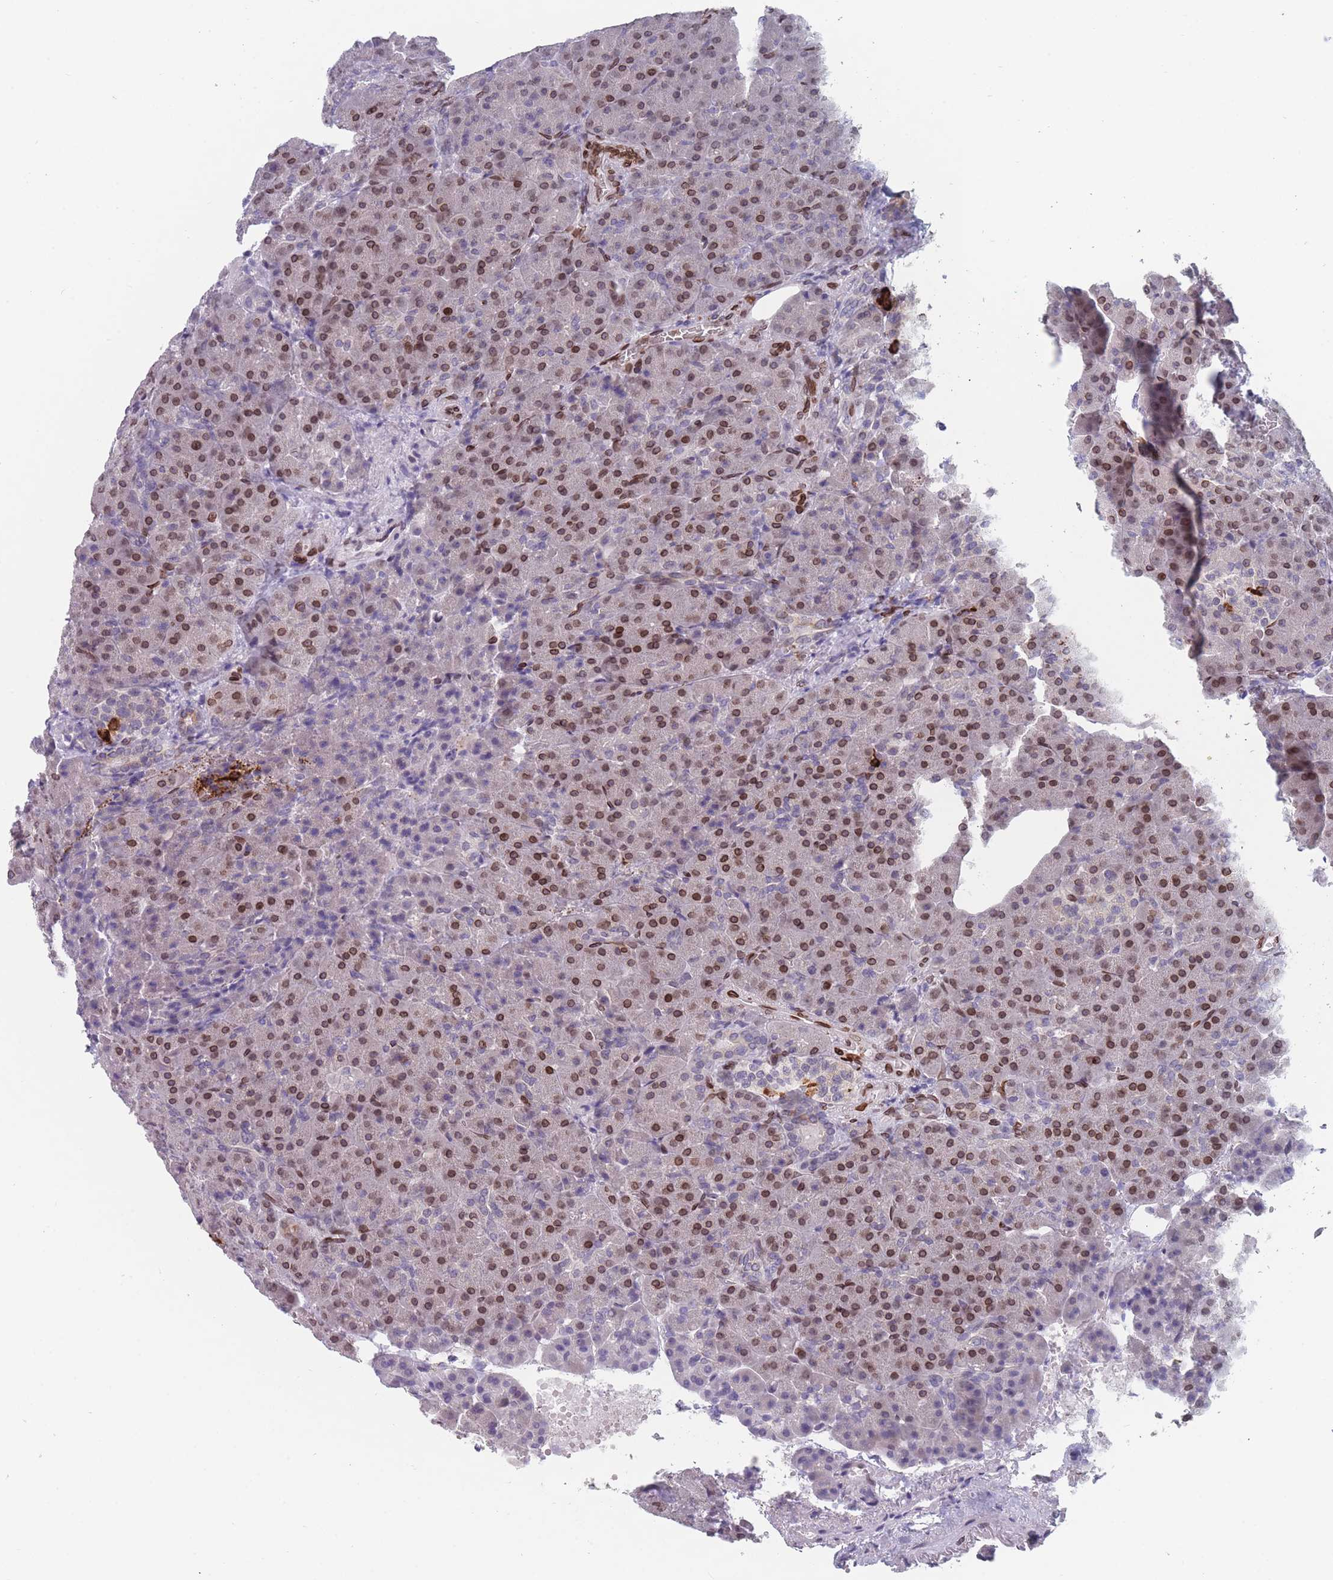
{"staining": {"intensity": "strong", "quantity": "25%-75%", "location": "cytoplasmic/membranous,nuclear"}, "tissue": "pancreas", "cell_type": "Exocrine glandular cells", "image_type": "normal", "snomed": [{"axis": "morphology", "description": "Normal tissue, NOS"}, {"axis": "topography", "description": "Pancreas"}], "caption": "Unremarkable pancreas reveals strong cytoplasmic/membranous,nuclear staining in approximately 25%-75% of exocrine glandular cells (Stains: DAB (3,3'-diaminobenzidine) in brown, nuclei in blue, Microscopy: brightfield microscopy at high magnification)..", "gene": "ZBTB1", "patient": {"sex": "female", "age": 74}}